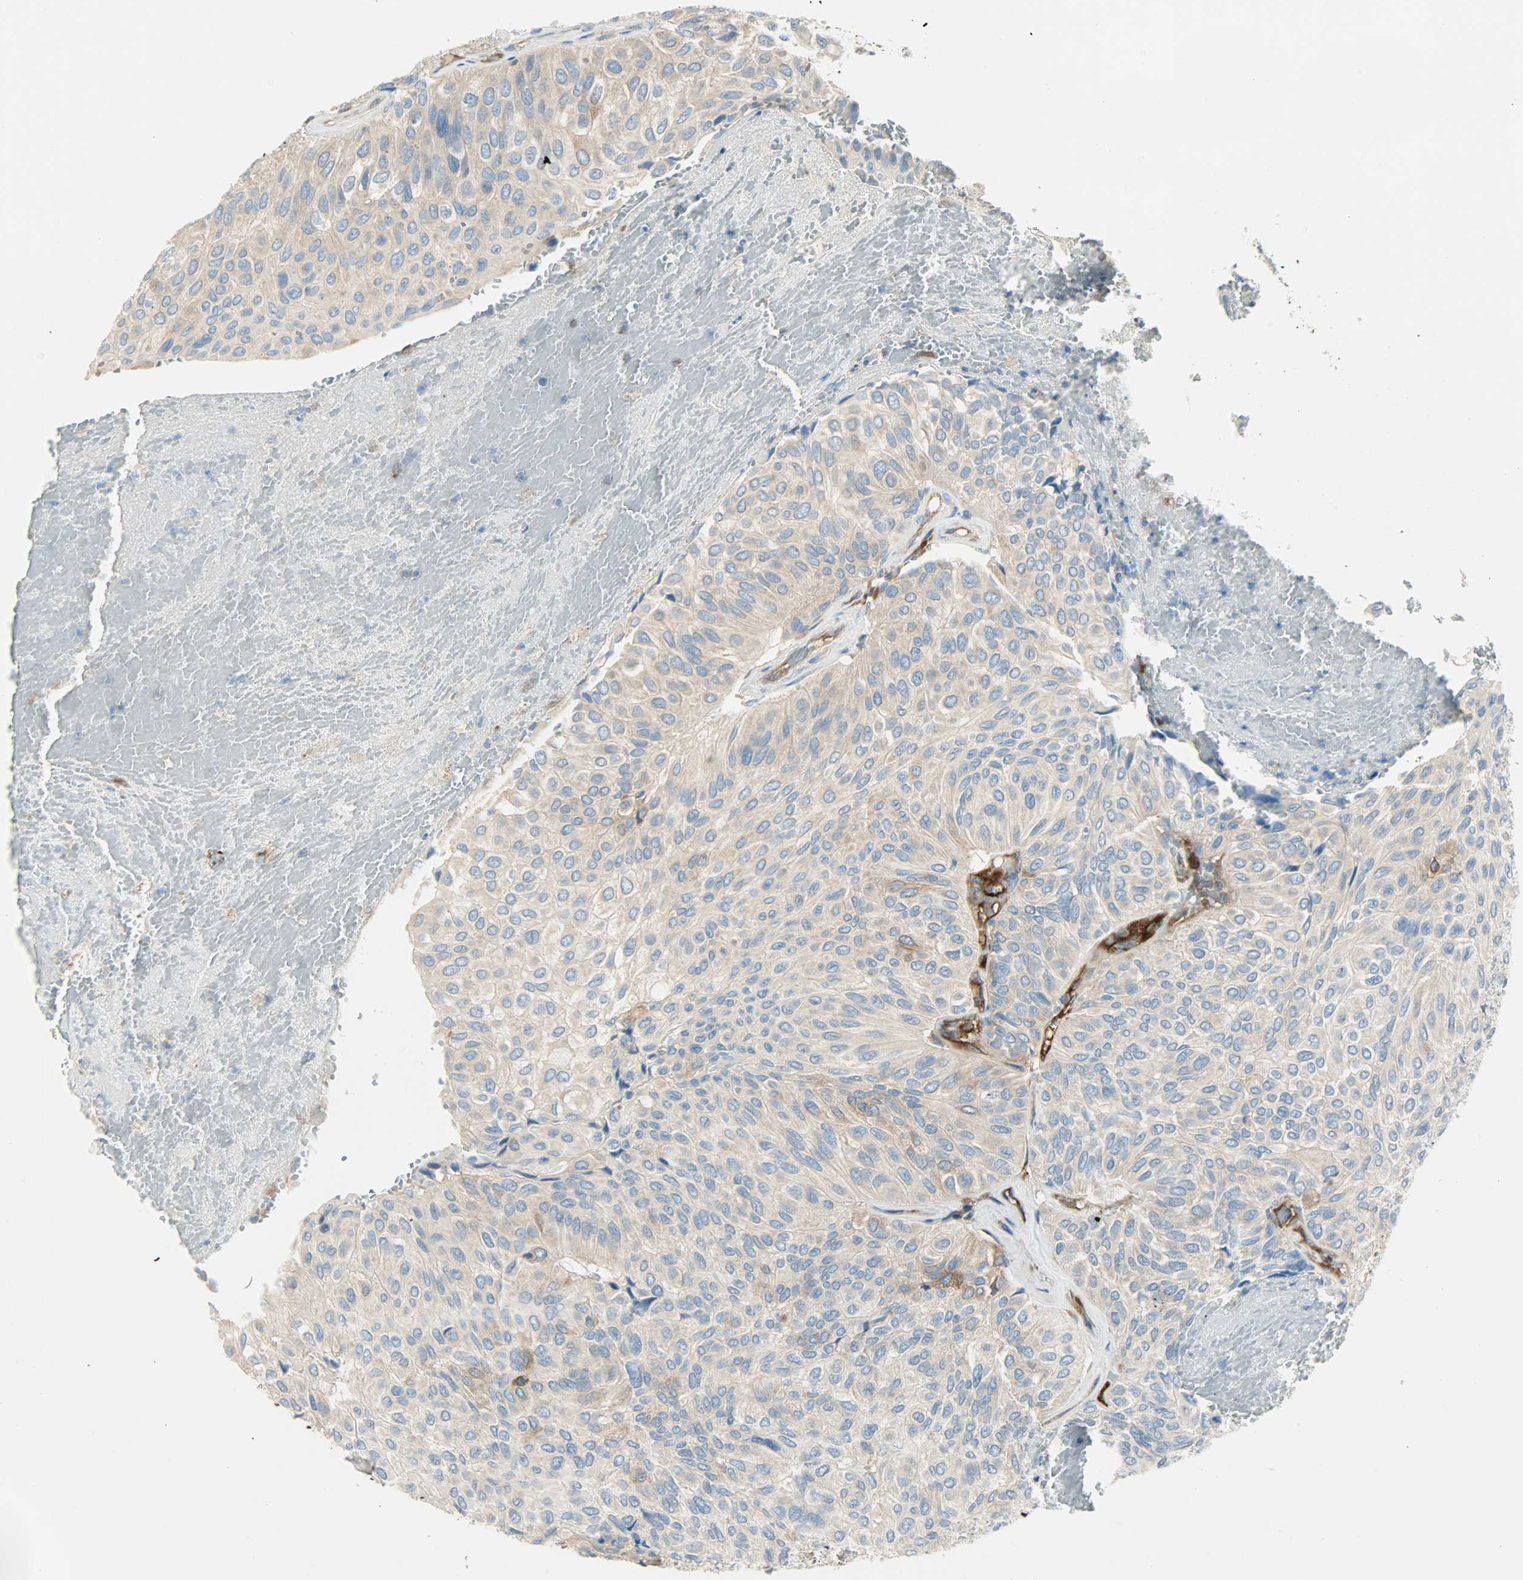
{"staining": {"intensity": "moderate", "quantity": ">75%", "location": "cytoplasmic/membranous"}, "tissue": "urothelial cancer", "cell_type": "Tumor cells", "image_type": "cancer", "snomed": [{"axis": "morphology", "description": "Urothelial carcinoma, High grade"}, {"axis": "topography", "description": "Urinary bladder"}], "caption": "Immunohistochemistry image of neoplastic tissue: high-grade urothelial carcinoma stained using IHC shows medium levels of moderate protein expression localized specifically in the cytoplasmic/membranous of tumor cells, appearing as a cytoplasmic/membranous brown color.", "gene": "WARS1", "patient": {"sex": "male", "age": 66}}